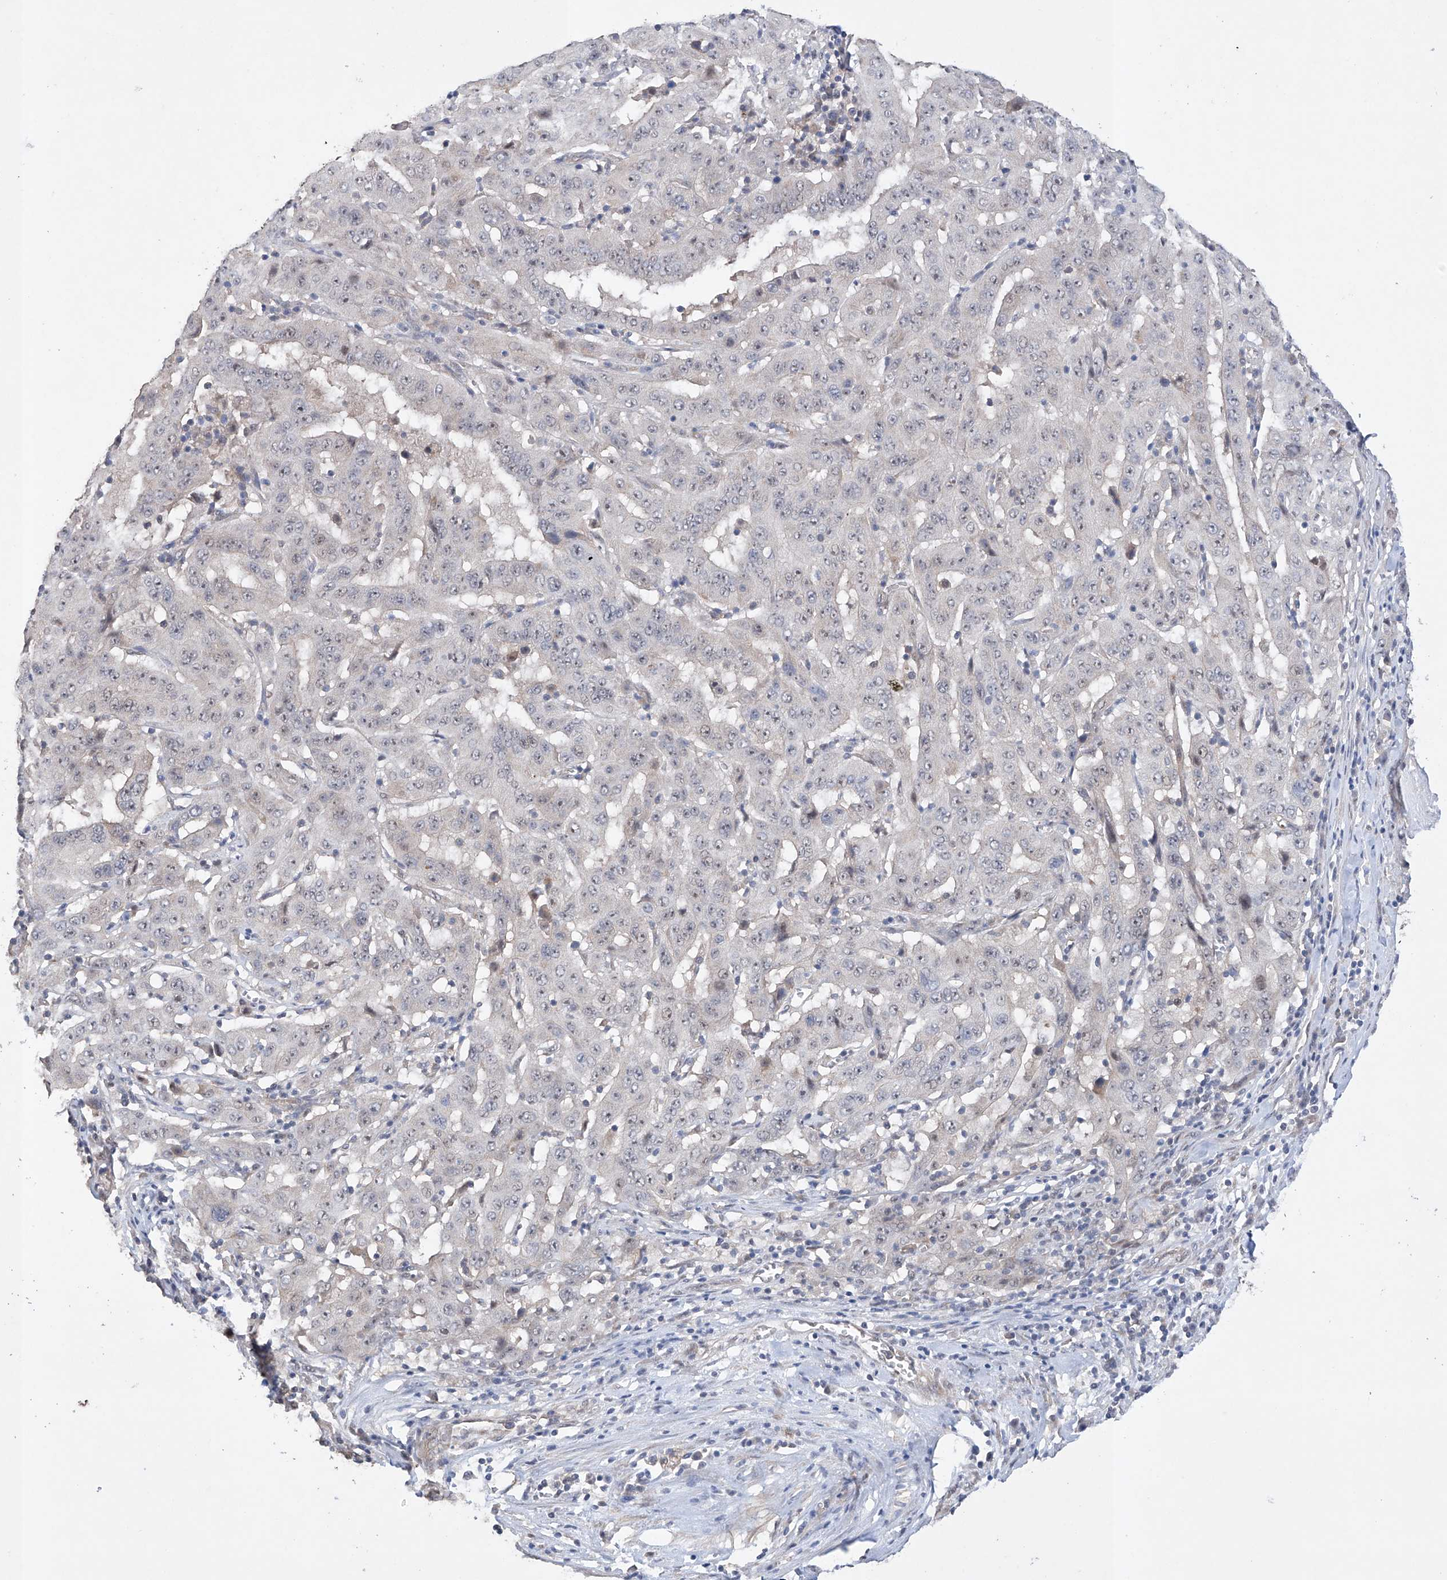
{"staining": {"intensity": "moderate", "quantity": "<25%", "location": "nuclear"}, "tissue": "pancreatic cancer", "cell_type": "Tumor cells", "image_type": "cancer", "snomed": [{"axis": "morphology", "description": "Adenocarcinoma, NOS"}, {"axis": "topography", "description": "Pancreas"}], "caption": "Immunohistochemical staining of pancreatic cancer (adenocarcinoma) reveals moderate nuclear protein positivity in approximately <25% of tumor cells.", "gene": "AFG1L", "patient": {"sex": "male", "age": 63}}